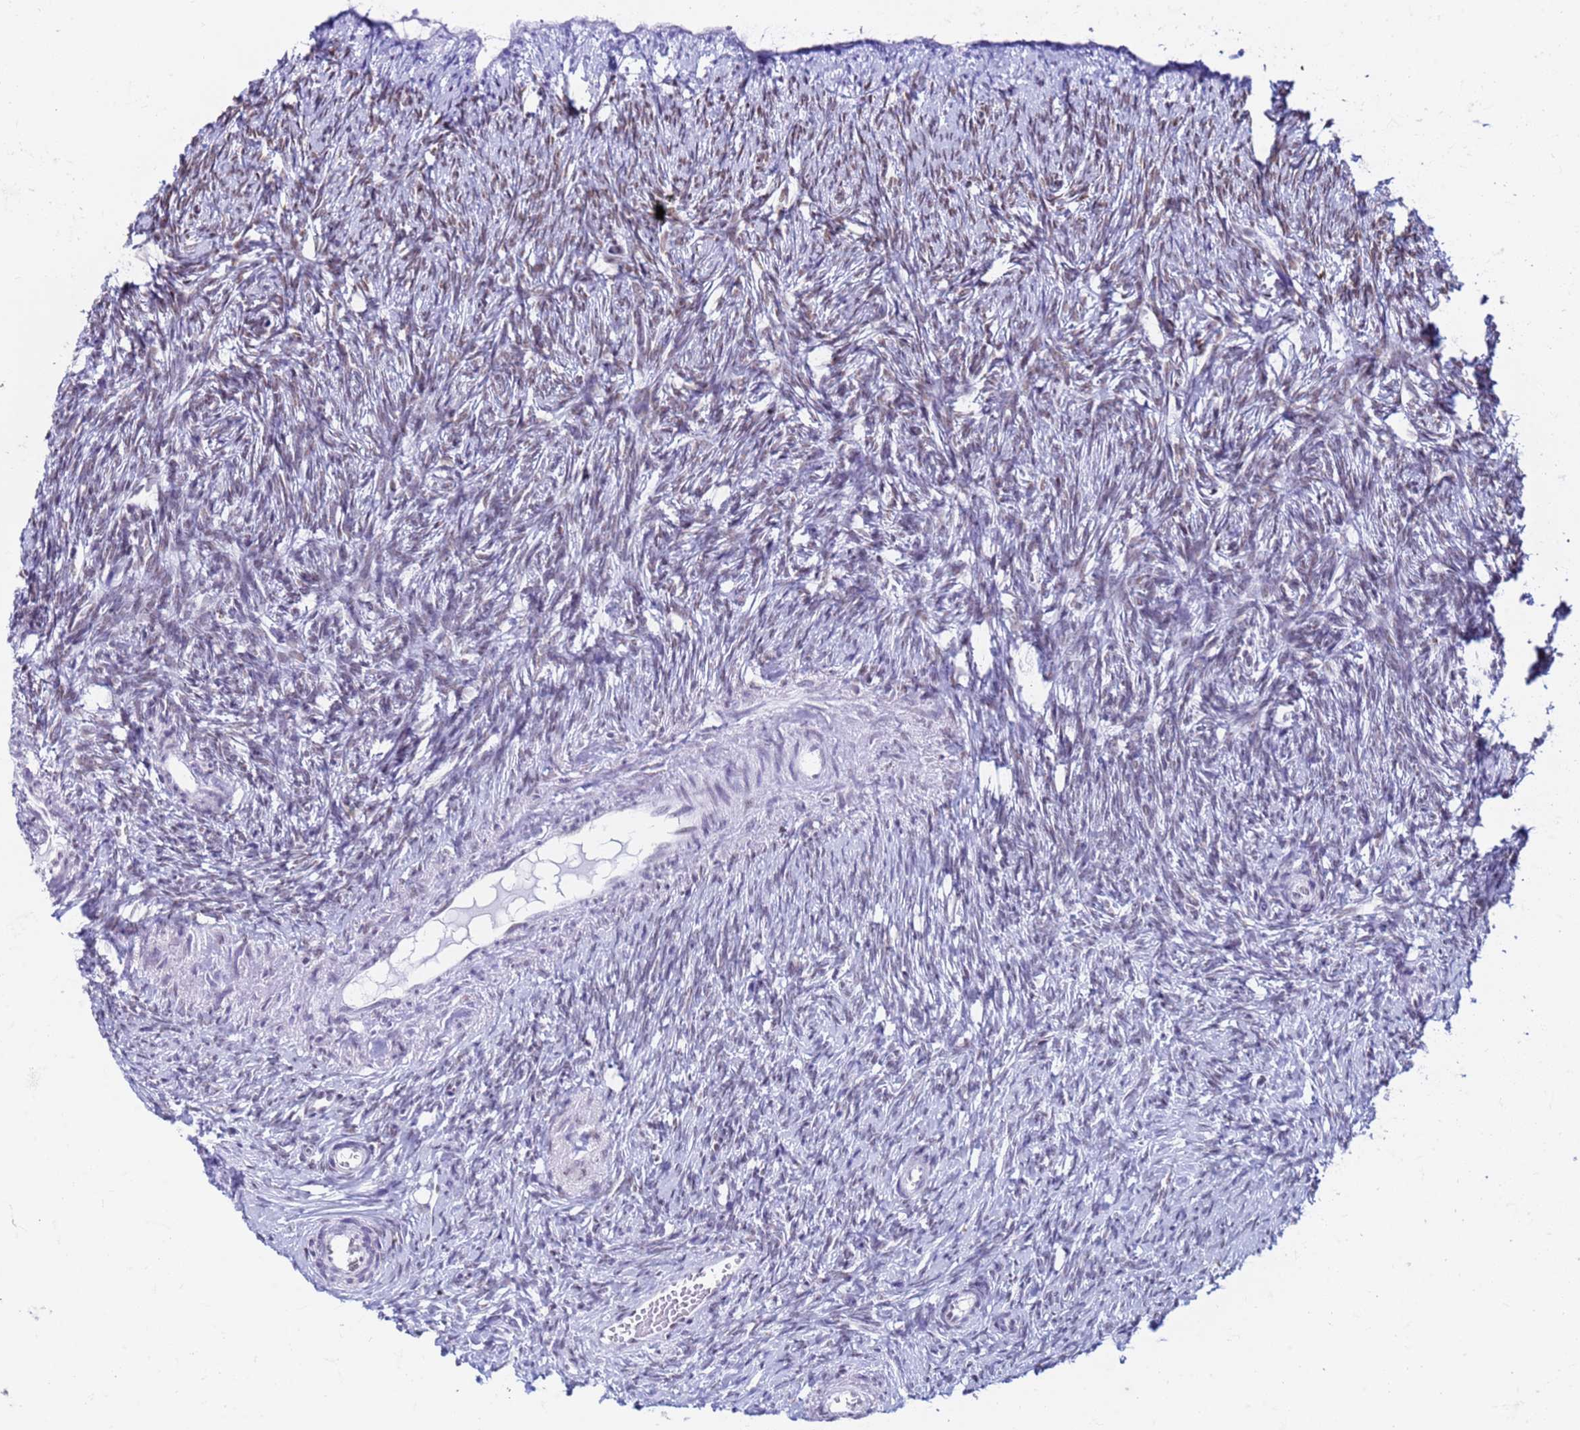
{"staining": {"intensity": "moderate", "quantity": ">75%", "location": "nuclear"}, "tissue": "ovary", "cell_type": "Follicle cells", "image_type": "normal", "snomed": [{"axis": "morphology", "description": "Normal tissue, NOS"}, {"axis": "topography", "description": "Ovary"}], "caption": "Human ovary stained for a protein (brown) demonstrates moderate nuclear positive positivity in about >75% of follicle cells.", "gene": "FAM170B", "patient": {"sex": "female", "age": 51}}